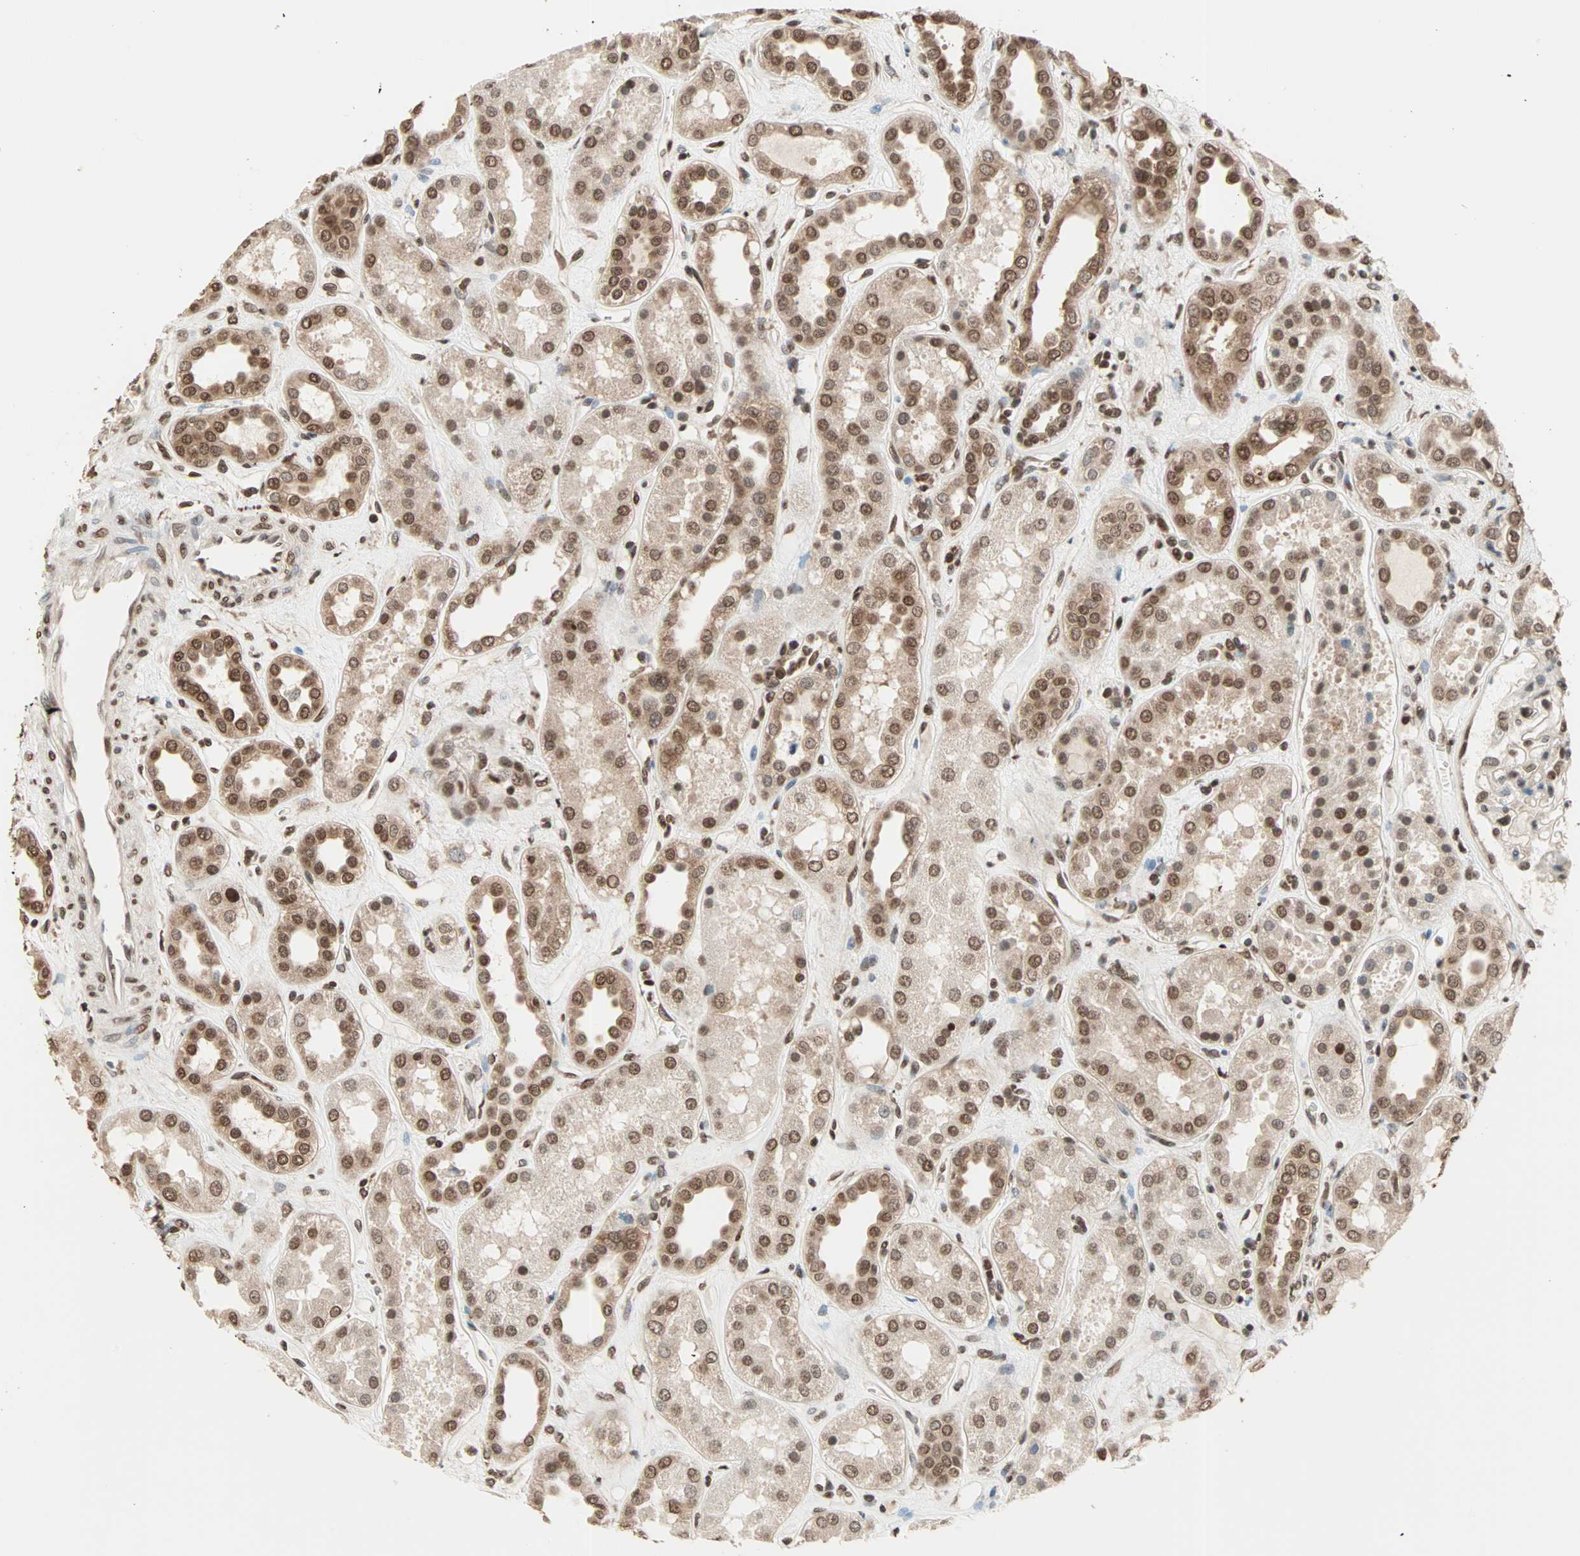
{"staining": {"intensity": "strong", "quantity": ">75%", "location": "nuclear"}, "tissue": "kidney", "cell_type": "Cells in glomeruli", "image_type": "normal", "snomed": [{"axis": "morphology", "description": "Normal tissue, NOS"}, {"axis": "topography", "description": "Kidney"}], "caption": "Protein staining by immunohistochemistry (IHC) reveals strong nuclear expression in about >75% of cells in glomeruli in benign kidney. (DAB IHC, brown staining for protein, blue staining for nuclei).", "gene": "DAZAP1", "patient": {"sex": "male", "age": 59}}